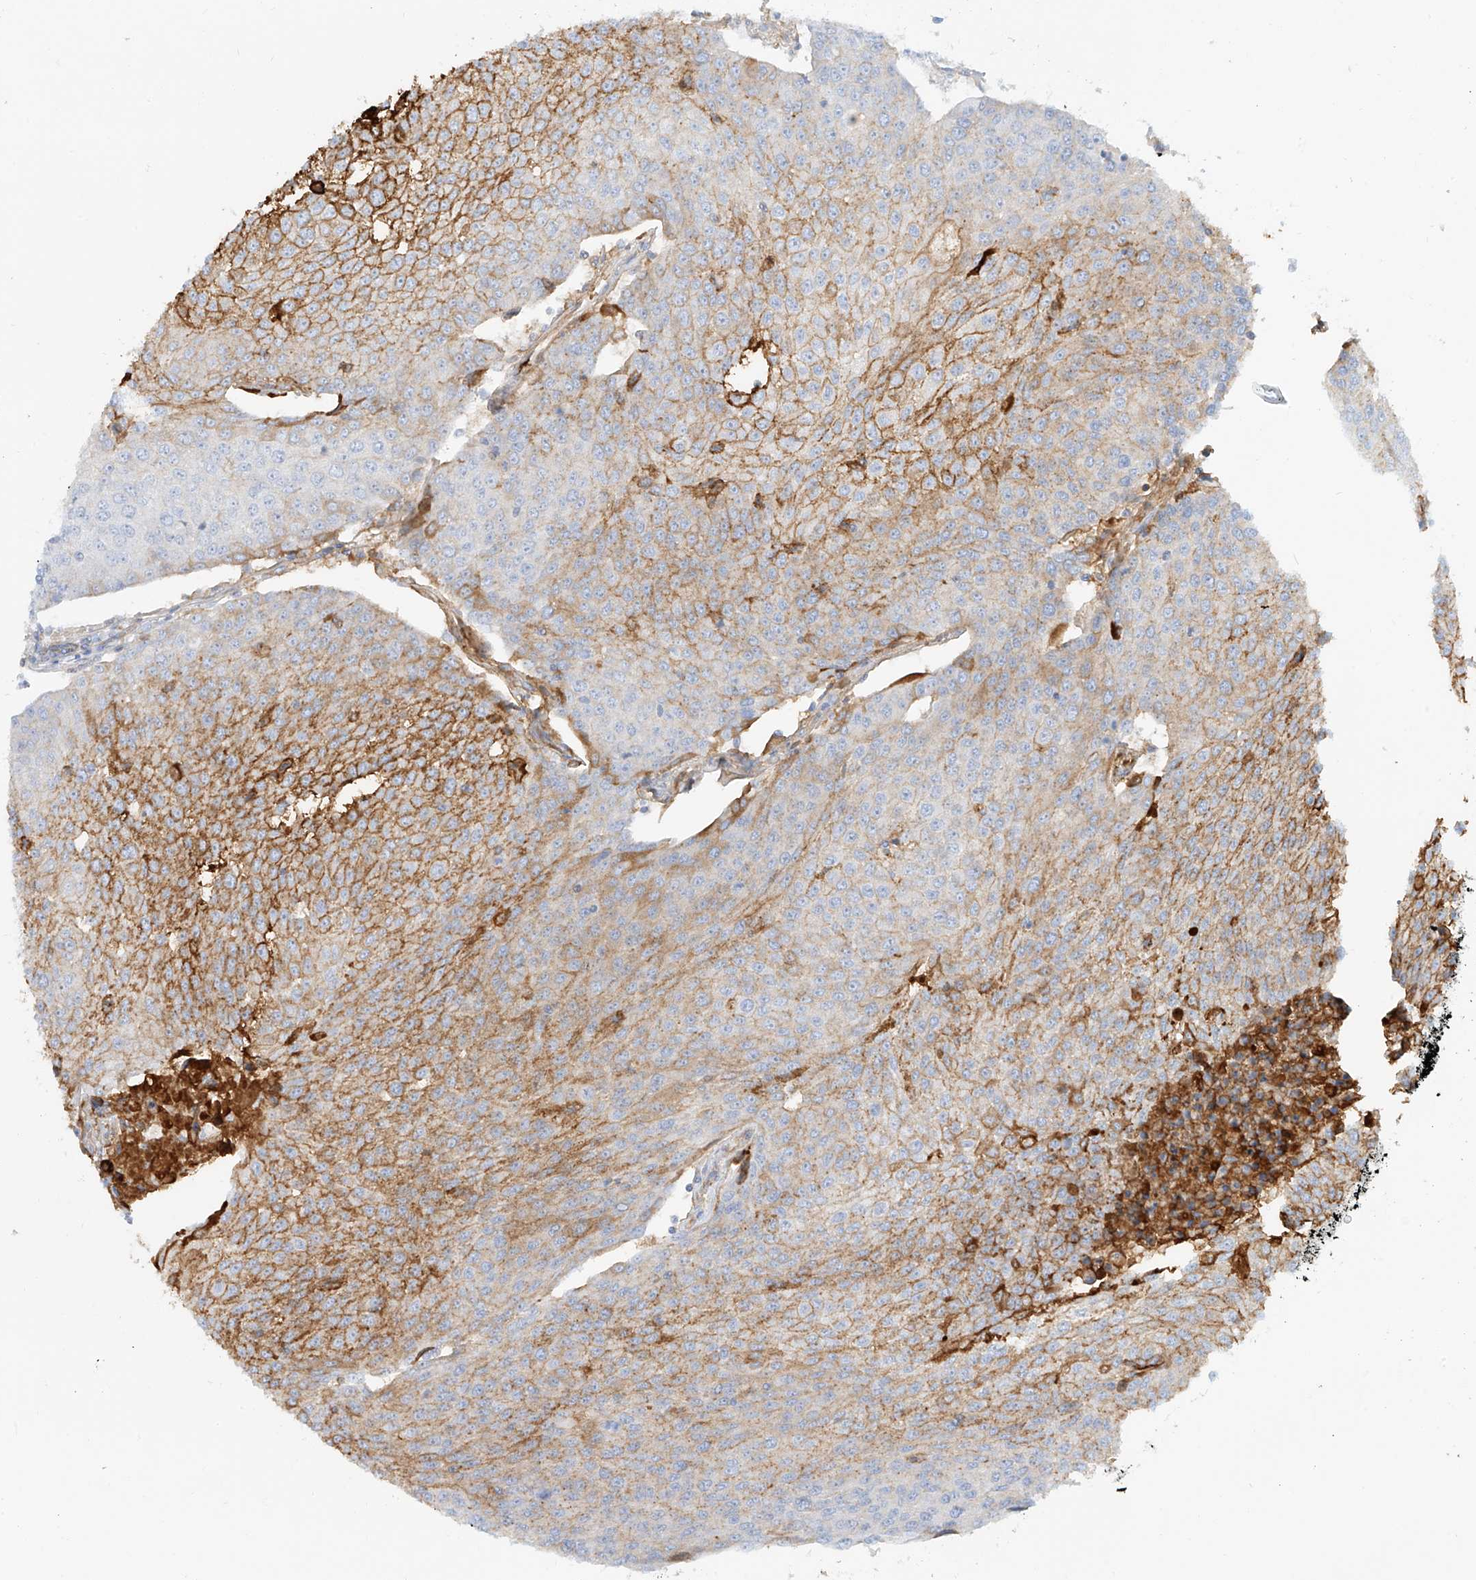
{"staining": {"intensity": "moderate", "quantity": "25%-75%", "location": "cytoplasmic/membranous"}, "tissue": "urothelial cancer", "cell_type": "Tumor cells", "image_type": "cancer", "snomed": [{"axis": "morphology", "description": "Urothelial carcinoma, High grade"}, {"axis": "topography", "description": "Urinary bladder"}], "caption": "Moderate cytoplasmic/membranous expression for a protein is appreciated in about 25%-75% of tumor cells of urothelial carcinoma (high-grade) using immunohistochemistry.", "gene": "OCSTAMP", "patient": {"sex": "female", "age": 85}}